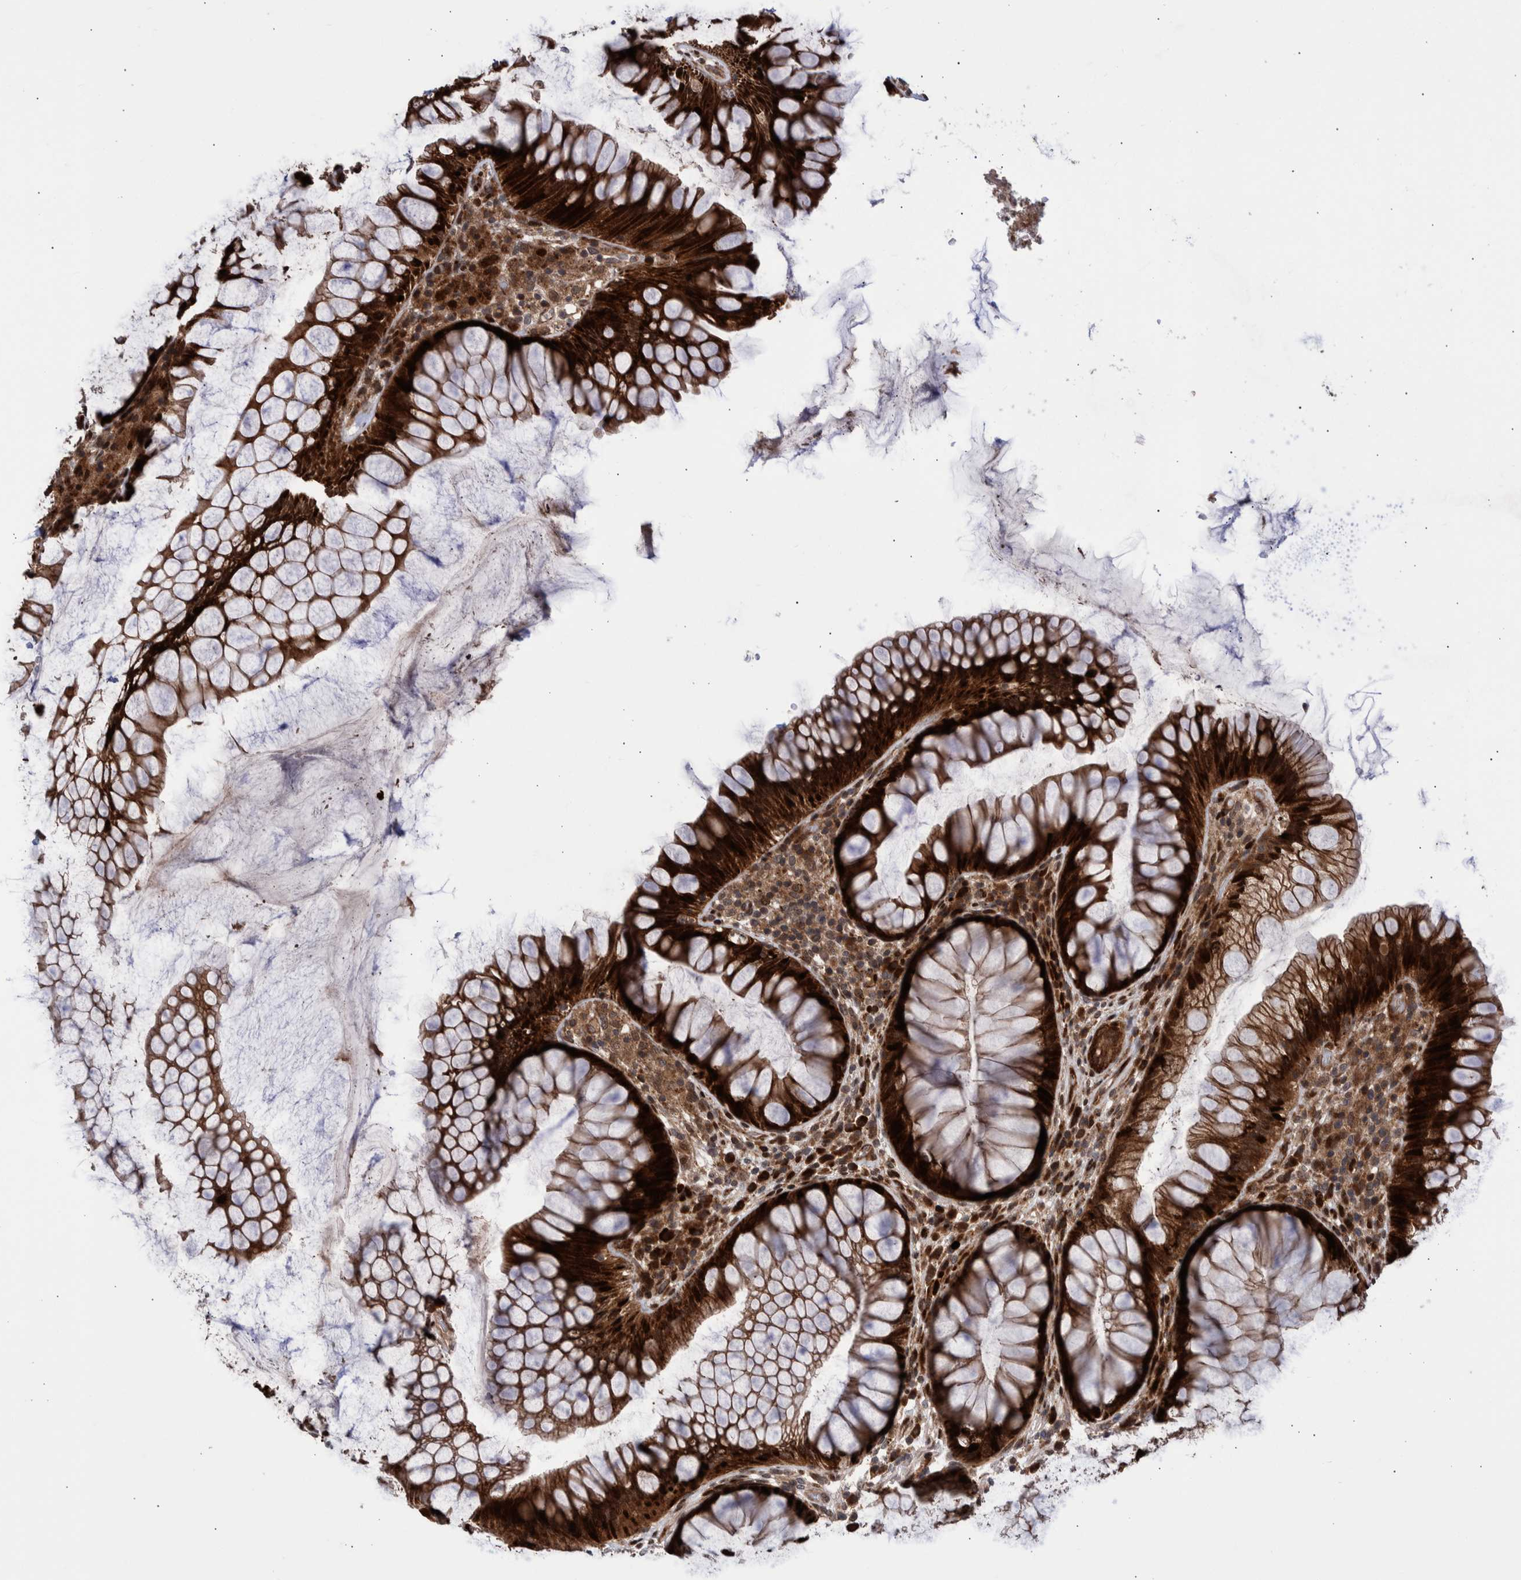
{"staining": {"intensity": "strong", "quantity": ">75%", "location": "cytoplasmic/membranous,nuclear"}, "tissue": "rectum", "cell_type": "Glandular cells", "image_type": "normal", "snomed": [{"axis": "morphology", "description": "Normal tissue, NOS"}, {"axis": "topography", "description": "Rectum"}], "caption": "Protein staining of normal rectum reveals strong cytoplasmic/membranous,nuclear staining in approximately >75% of glandular cells. The protein of interest is stained brown, and the nuclei are stained in blue (DAB (3,3'-diaminobenzidine) IHC with brightfield microscopy, high magnification).", "gene": "SHISA6", "patient": {"sex": "male", "age": 51}}